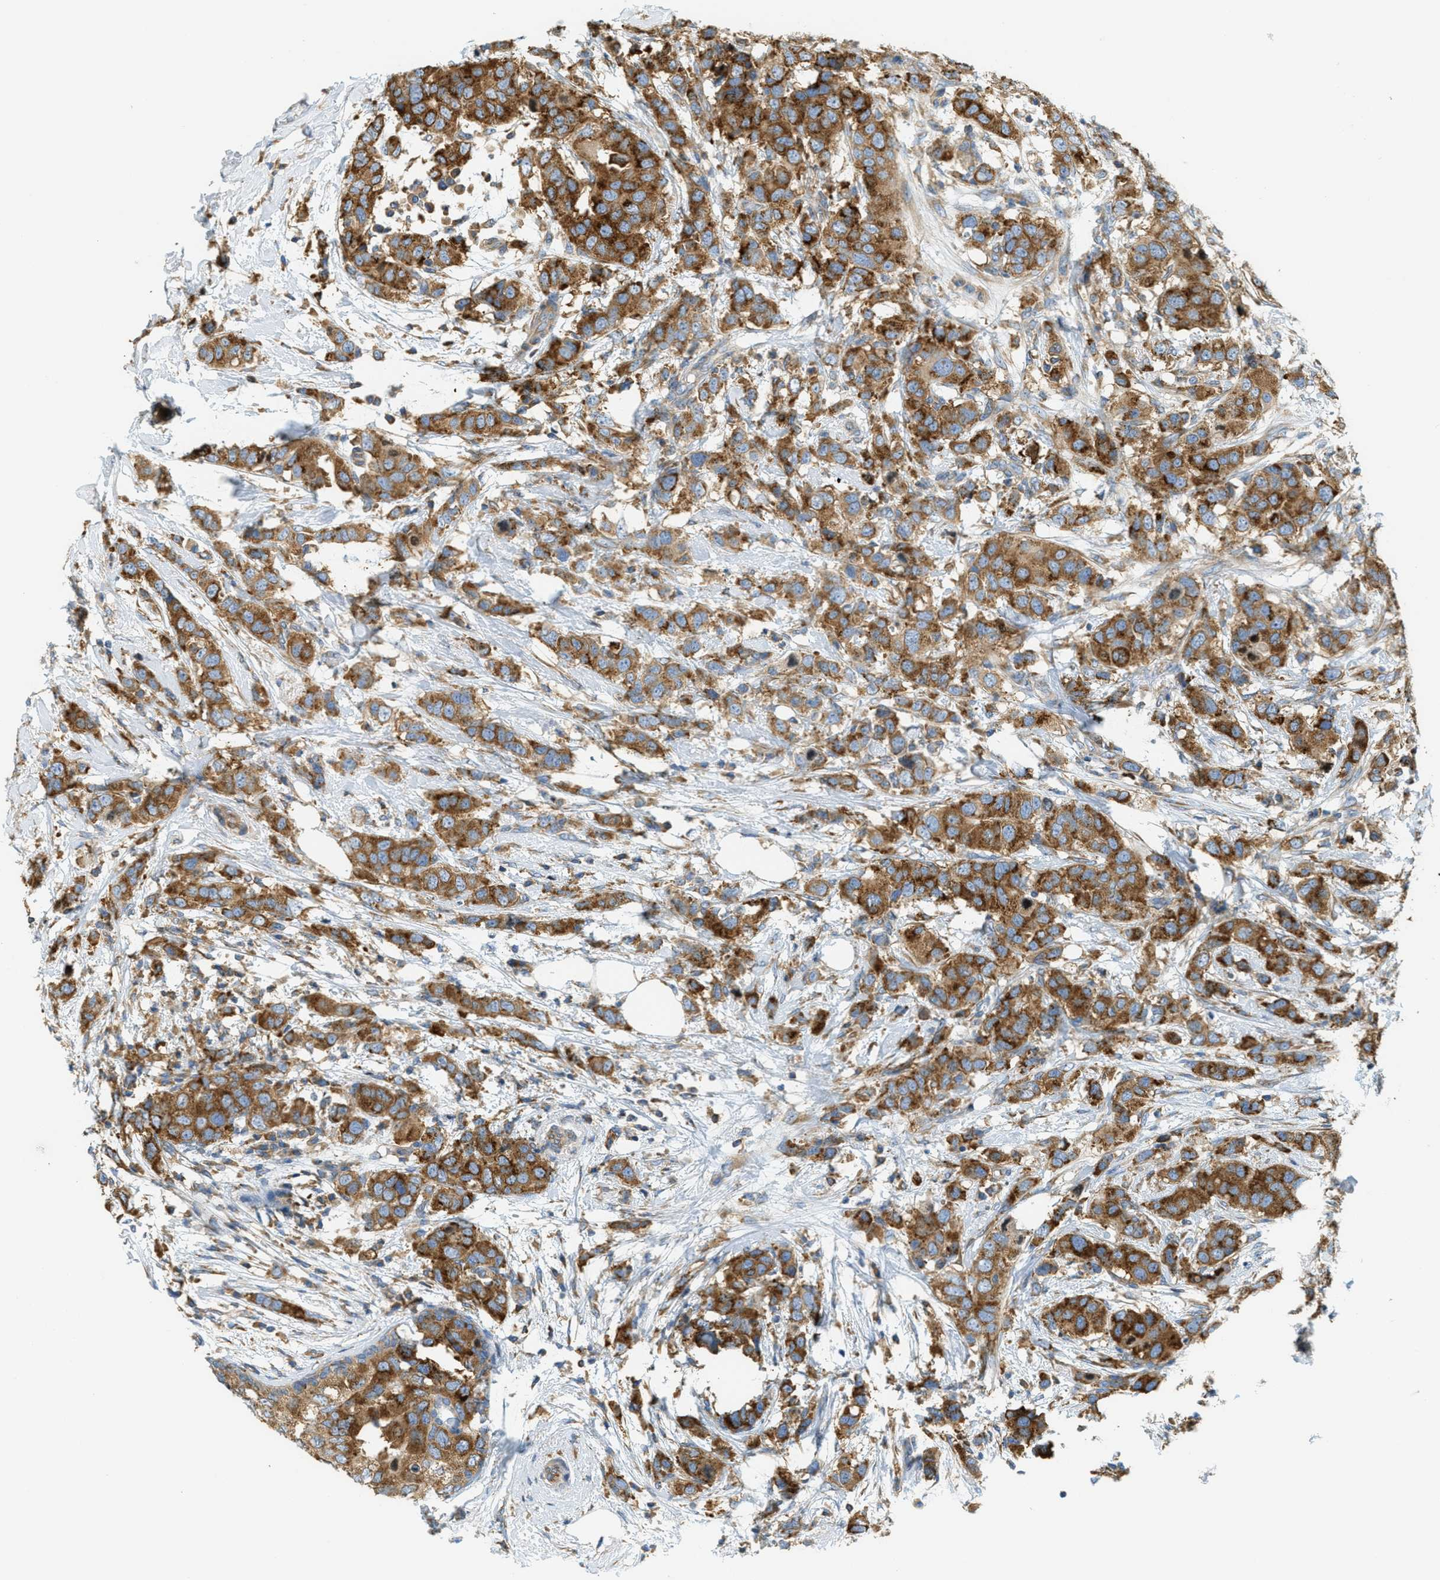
{"staining": {"intensity": "moderate", "quantity": ">75%", "location": "cytoplasmic/membranous"}, "tissue": "breast cancer", "cell_type": "Tumor cells", "image_type": "cancer", "snomed": [{"axis": "morphology", "description": "Duct carcinoma"}, {"axis": "topography", "description": "Breast"}], "caption": "Moderate cytoplasmic/membranous positivity is present in about >75% of tumor cells in invasive ductal carcinoma (breast).", "gene": "ABCF1", "patient": {"sex": "female", "age": 50}}